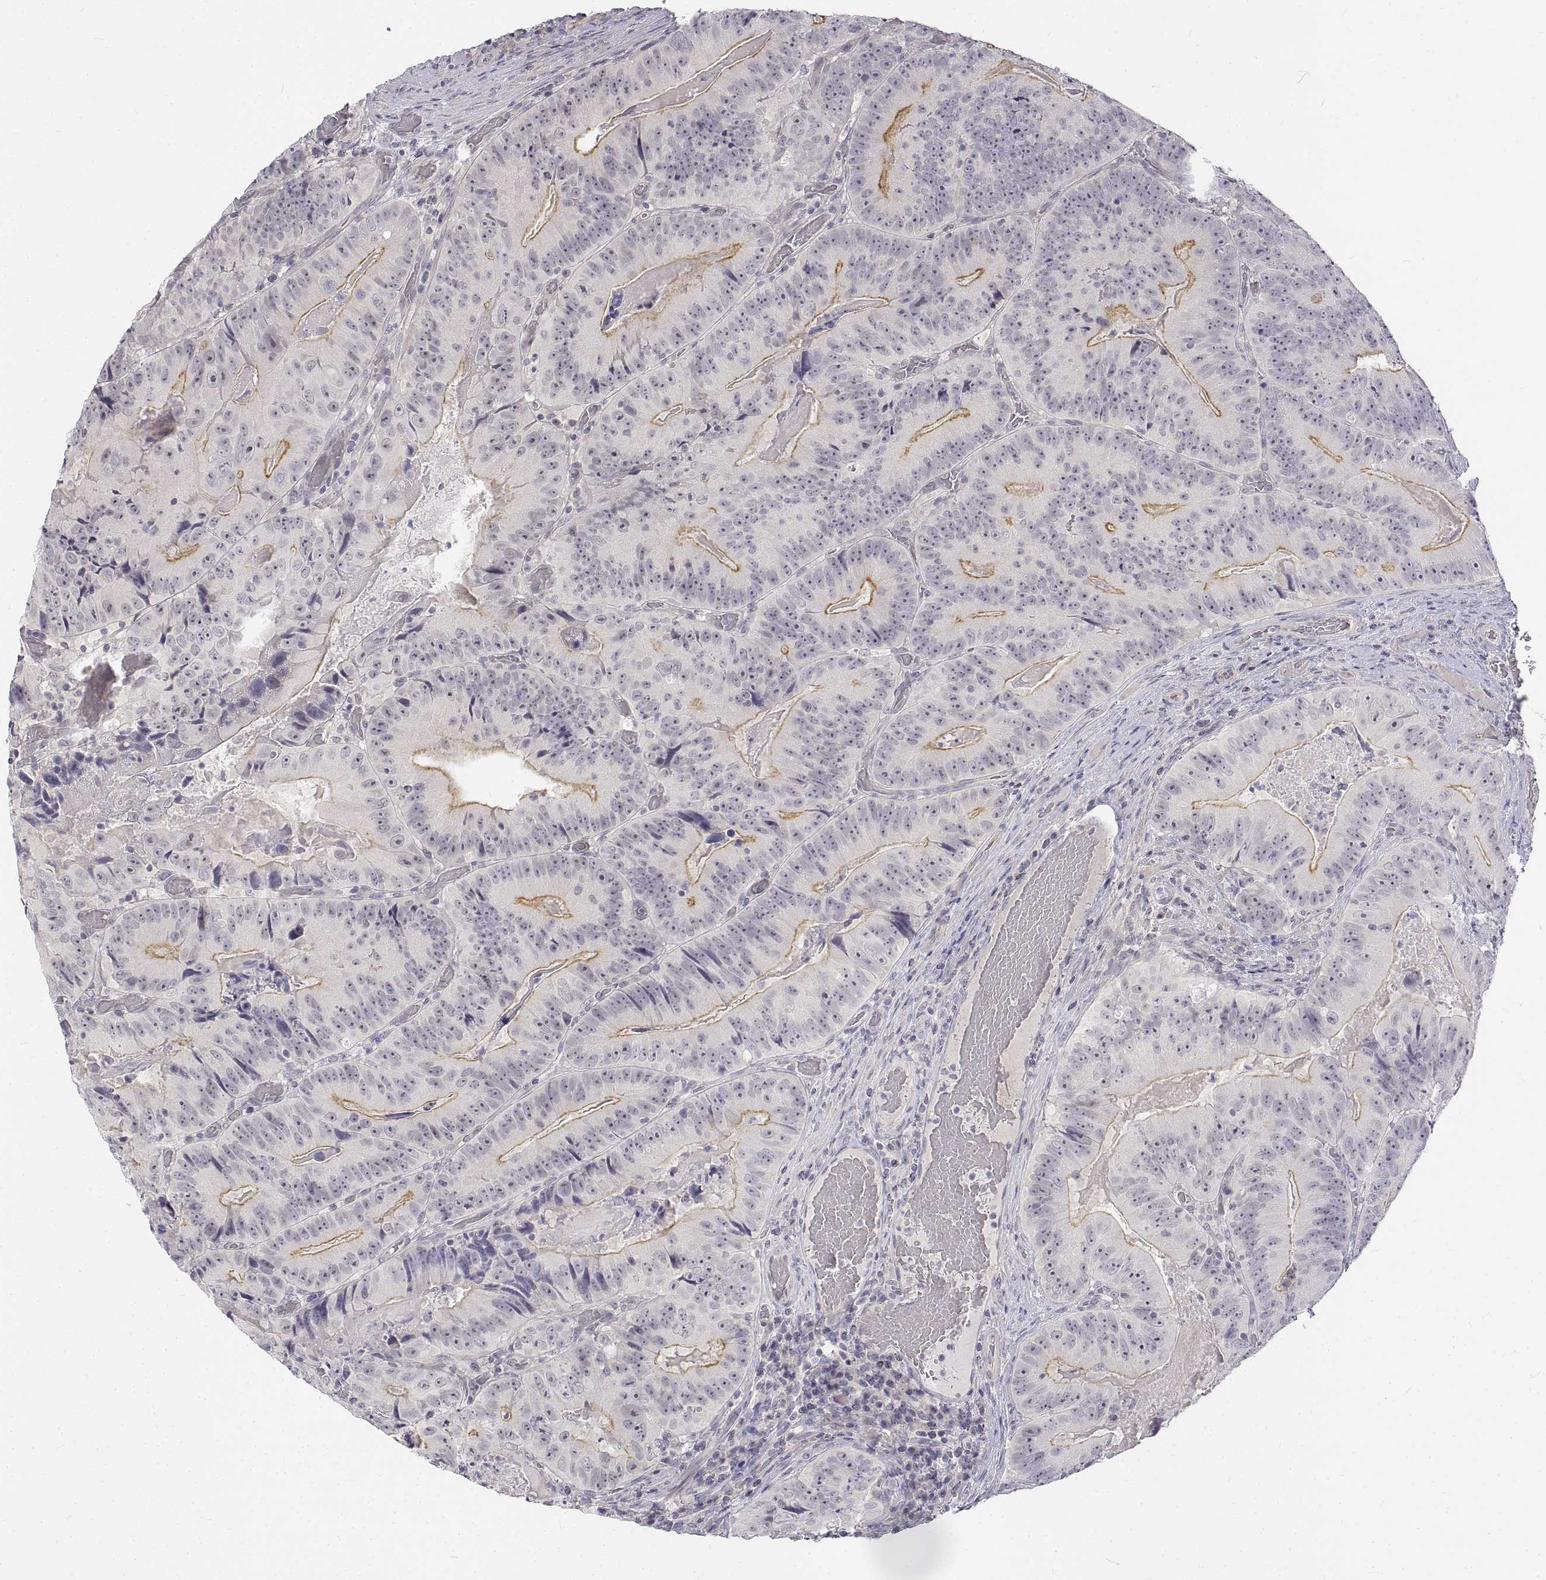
{"staining": {"intensity": "moderate", "quantity": "25%-75%", "location": "cytoplasmic/membranous"}, "tissue": "colorectal cancer", "cell_type": "Tumor cells", "image_type": "cancer", "snomed": [{"axis": "morphology", "description": "Adenocarcinoma, NOS"}, {"axis": "topography", "description": "Colon"}], "caption": "Immunohistochemistry of human colorectal cancer demonstrates medium levels of moderate cytoplasmic/membranous staining in about 25%-75% of tumor cells. The protein of interest is stained brown, and the nuclei are stained in blue (DAB IHC with brightfield microscopy, high magnification).", "gene": "ANO2", "patient": {"sex": "female", "age": 86}}